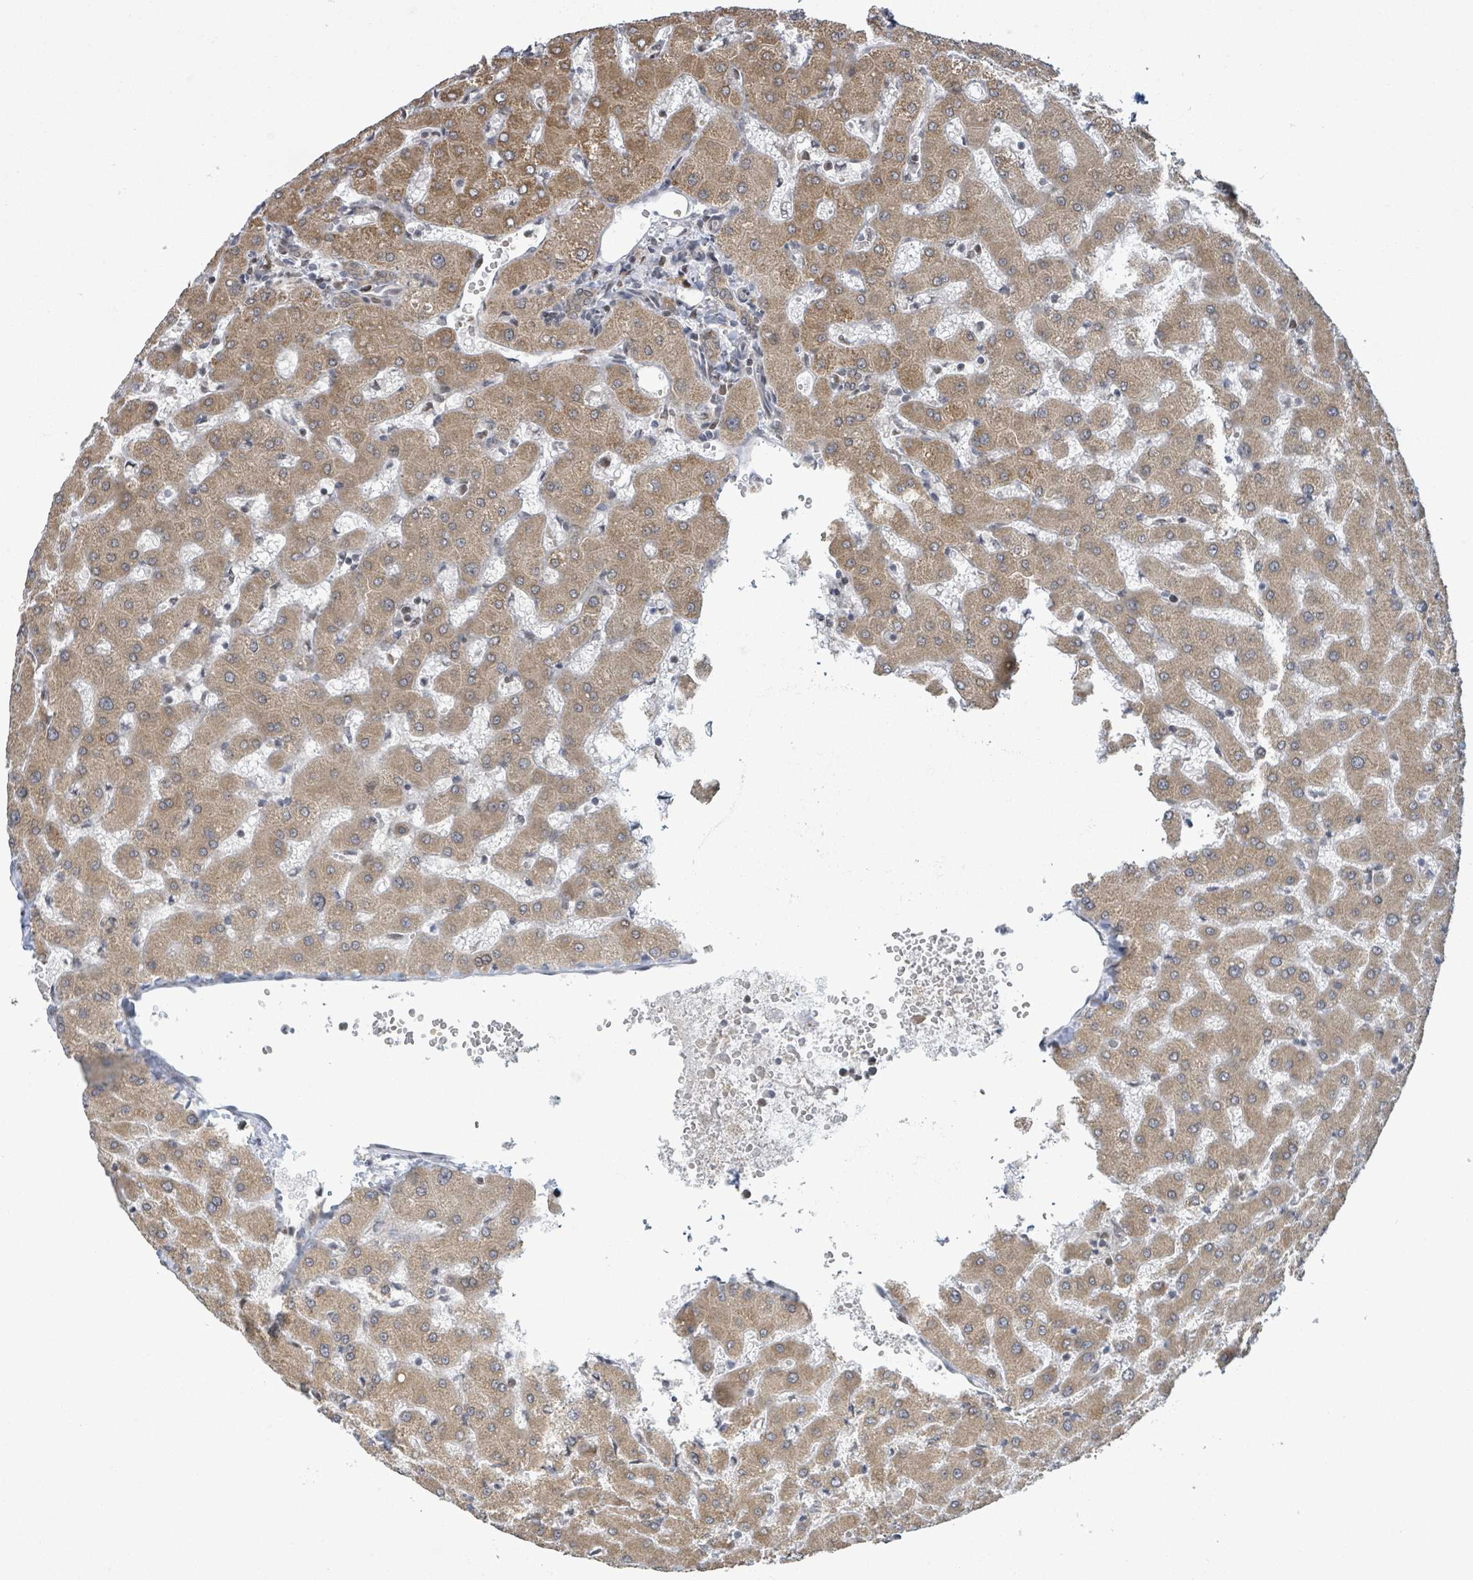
{"staining": {"intensity": "weak", "quantity": ">75%", "location": "cytoplasmic/membranous,nuclear"}, "tissue": "liver", "cell_type": "Cholangiocytes", "image_type": "normal", "snomed": [{"axis": "morphology", "description": "Normal tissue, NOS"}, {"axis": "topography", "description": "Liver"}], "caption": "IHC staining of unremarkable liver, which exhibits low levels of weak cytoplasmic/membranous,nuclear expression in about >75% of cholangiocytes indicating weak cytoplasmic/membranous,nuclear protein positivity. The staining was performed using DAB (brown) for protein detection and nuclei were counterstained in hematoxylin (blue).", "gene": "SBF2", "patient": {"sex": "female", "age": 63}}